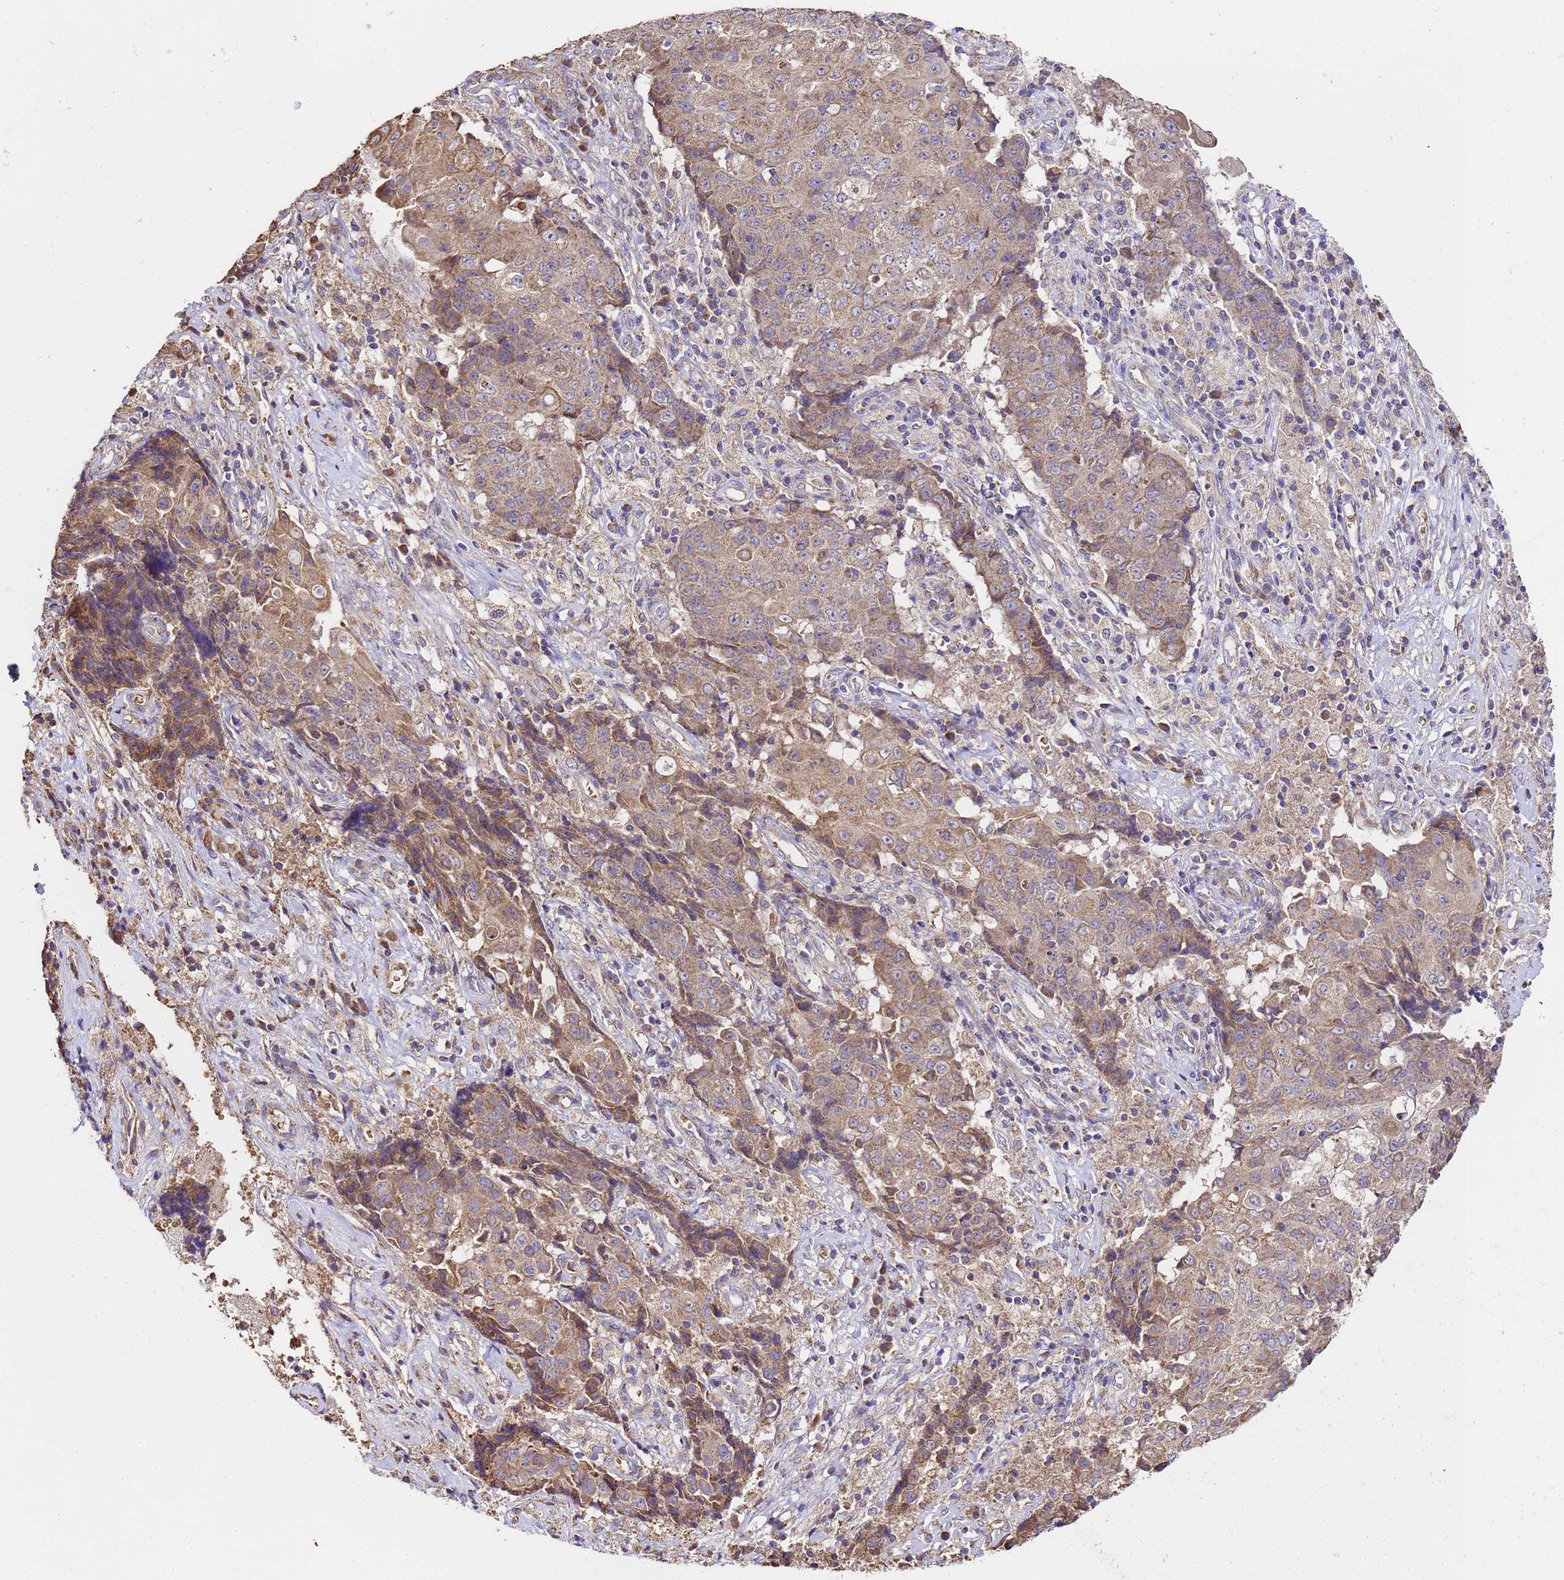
{"staining": {"intensity": "moderate", "quantity": "25%-75%", "location": "cytoplasmic/membranous"}, "tissue": "ovarian cancer", "cell_type": "Tumor cells", "image_type": "cancer", "snomed": [{"axis": "morphology", "description": "Carcinoma, endometroid"}, {"axis": "topography", "description": "Ovary"}], "caption": "Human endometroid carcinoma (ovarian) stained with a brown dye displays moderate cytoplasmic/membranous positive positivity in approximately 25%-75% of tumor cells.", "gene": "LRRIQ1", "patient": {"sex": "female", "age": 42}}